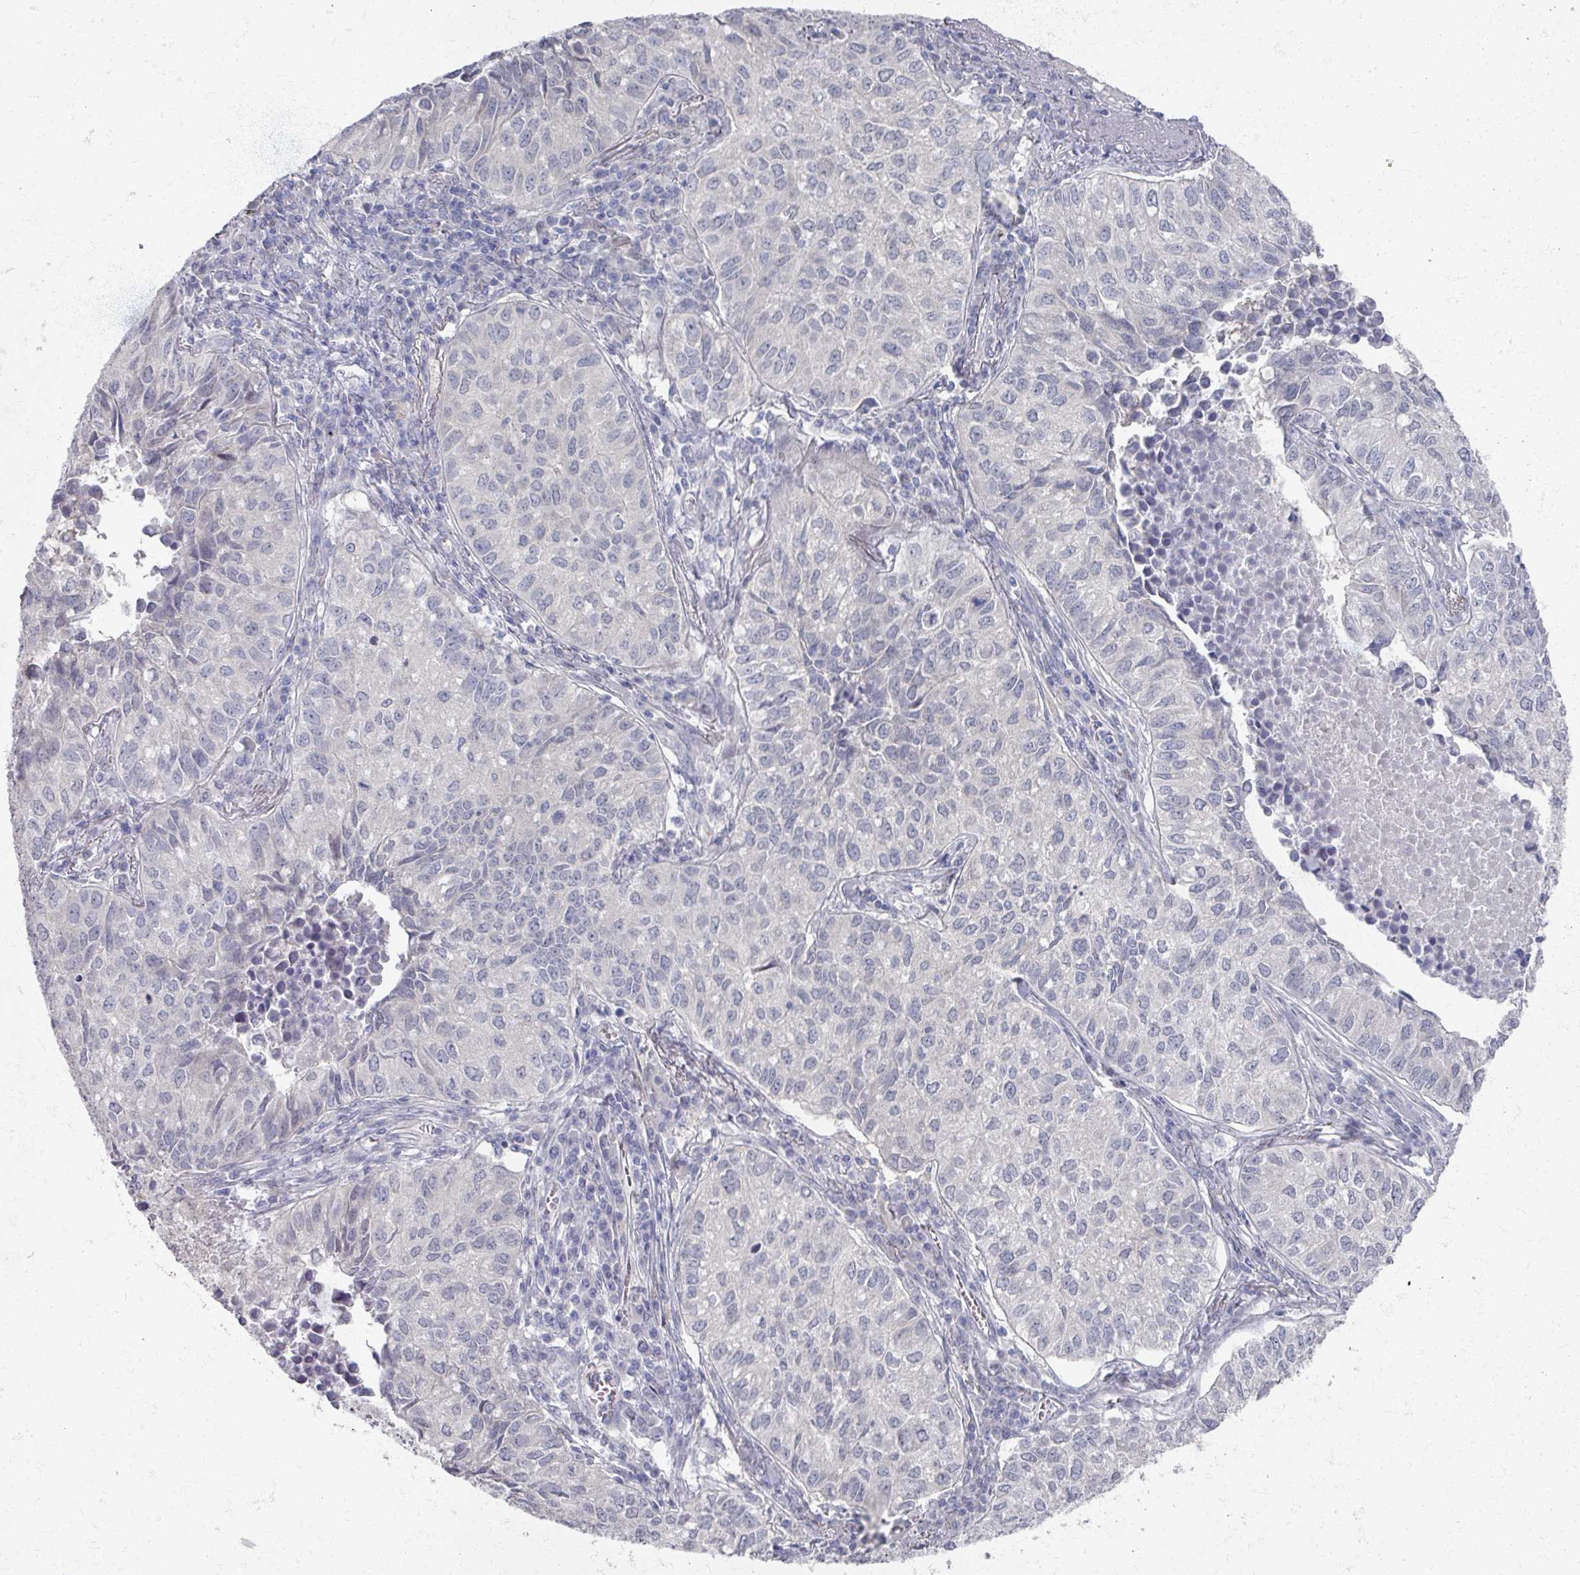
{"staining": {"intensity": "negative", "quantity": "none", "location": "none"}, "tissue": "lung cancer", "cell_type": "Tumor cells", "image_type": "cancer", "snomed": [{"axis": "morphology", "description": "Adenocarcinoma, NOS"}, {"axis": "topography", "description": "Lung"}], "caption": "Human adenocarcinoma (lung) stained for a protein using IHC reveals no expression in tumor cells.", "gene": "TTYH3", "patient": {"sex": "female", "age": 50}}